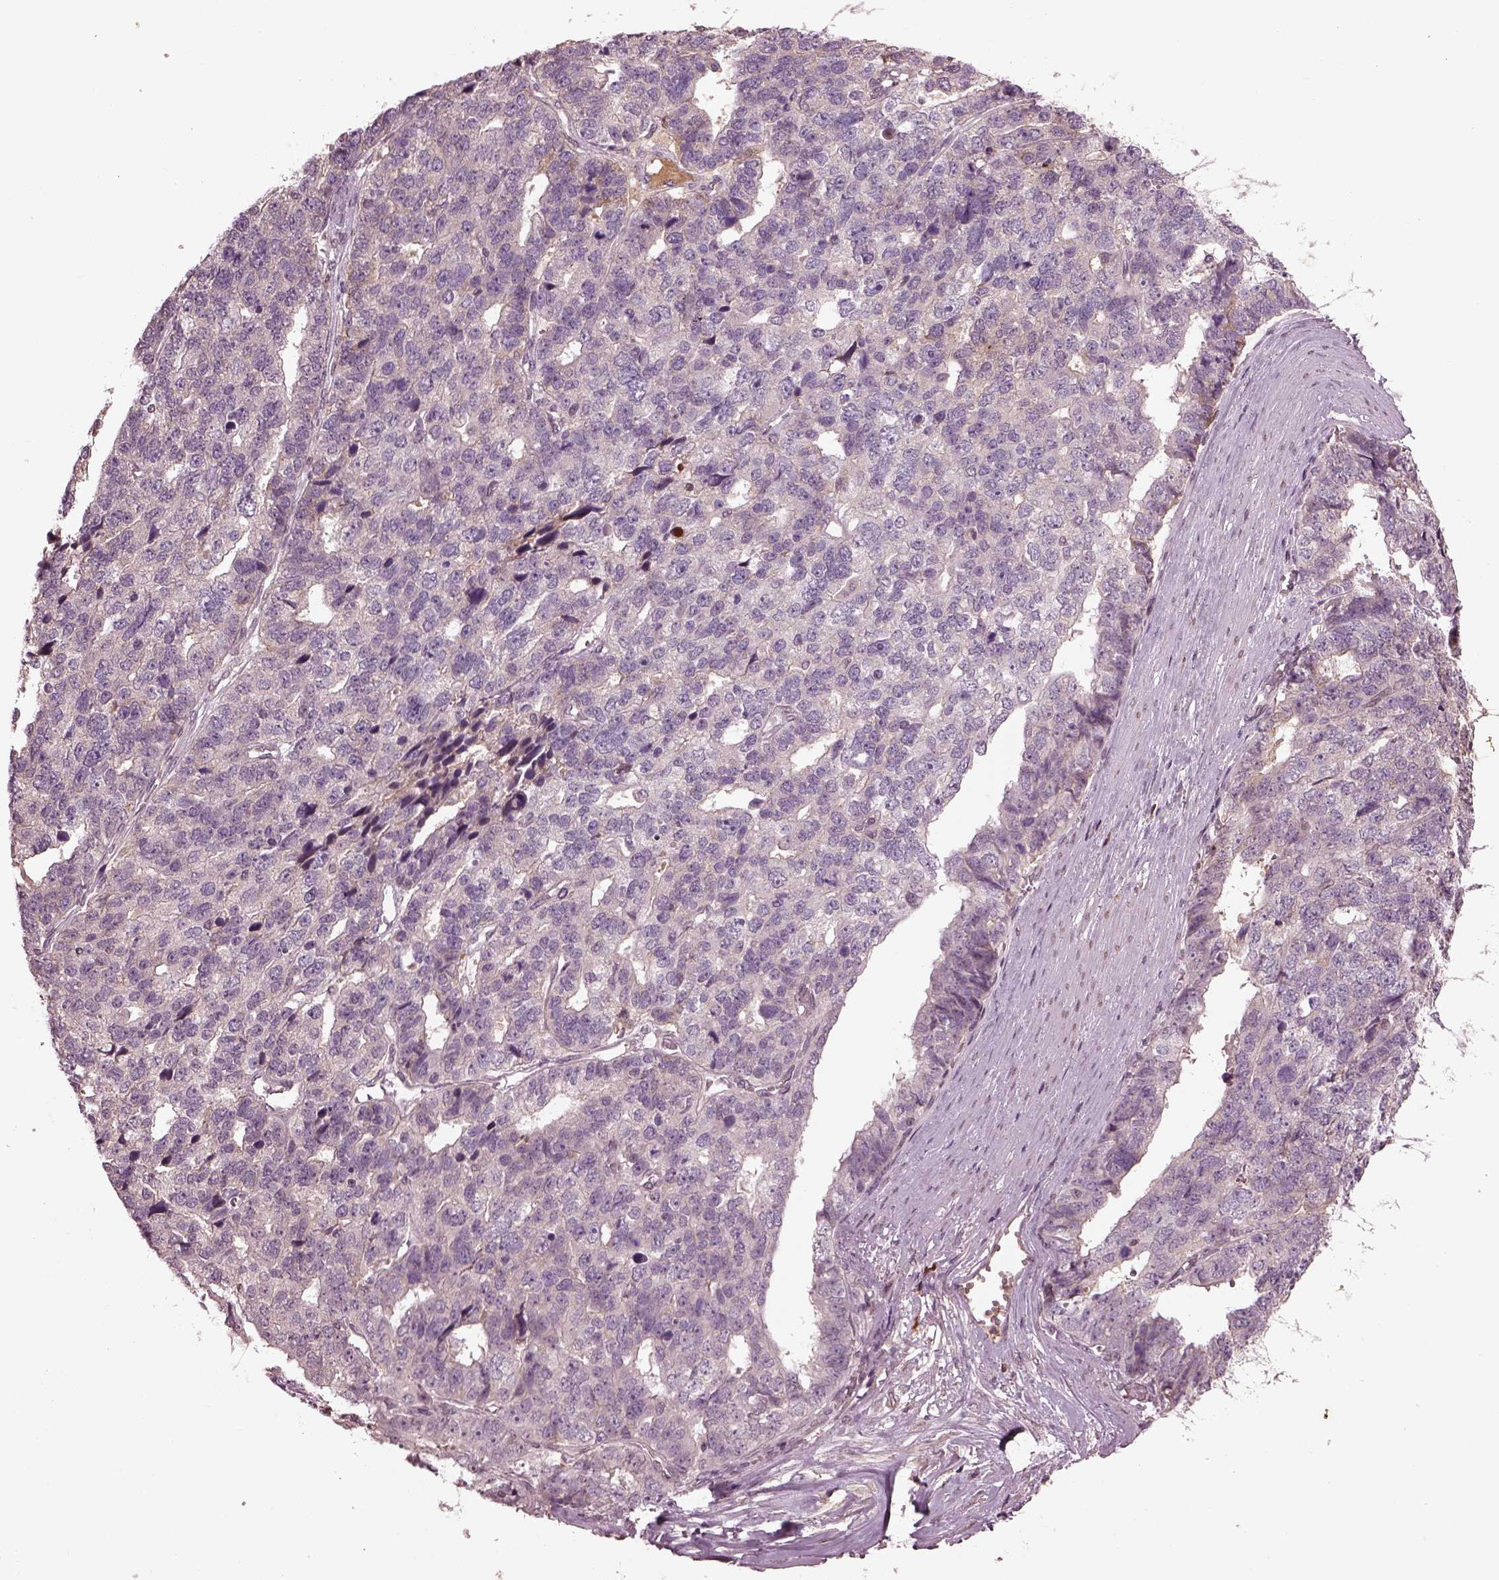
{"staining": {"intensity": "negative", "quantity": "none", "location": "none"}, "tissue": "stomach cancer", "cell_type": "Tumor cells", "image_type": "cancer", "snomed": [{"axis": "morphology", "description": "Adenocarcinoma, NOS"}, {"axis": "topography", "description": "Stomach"}], "caption": "IHC of human stomach cancer (adenocarcinoma) shows no staining in tumor cells.", "gene": "PTX4", "patient": {"sex": "male", "age": 69}}